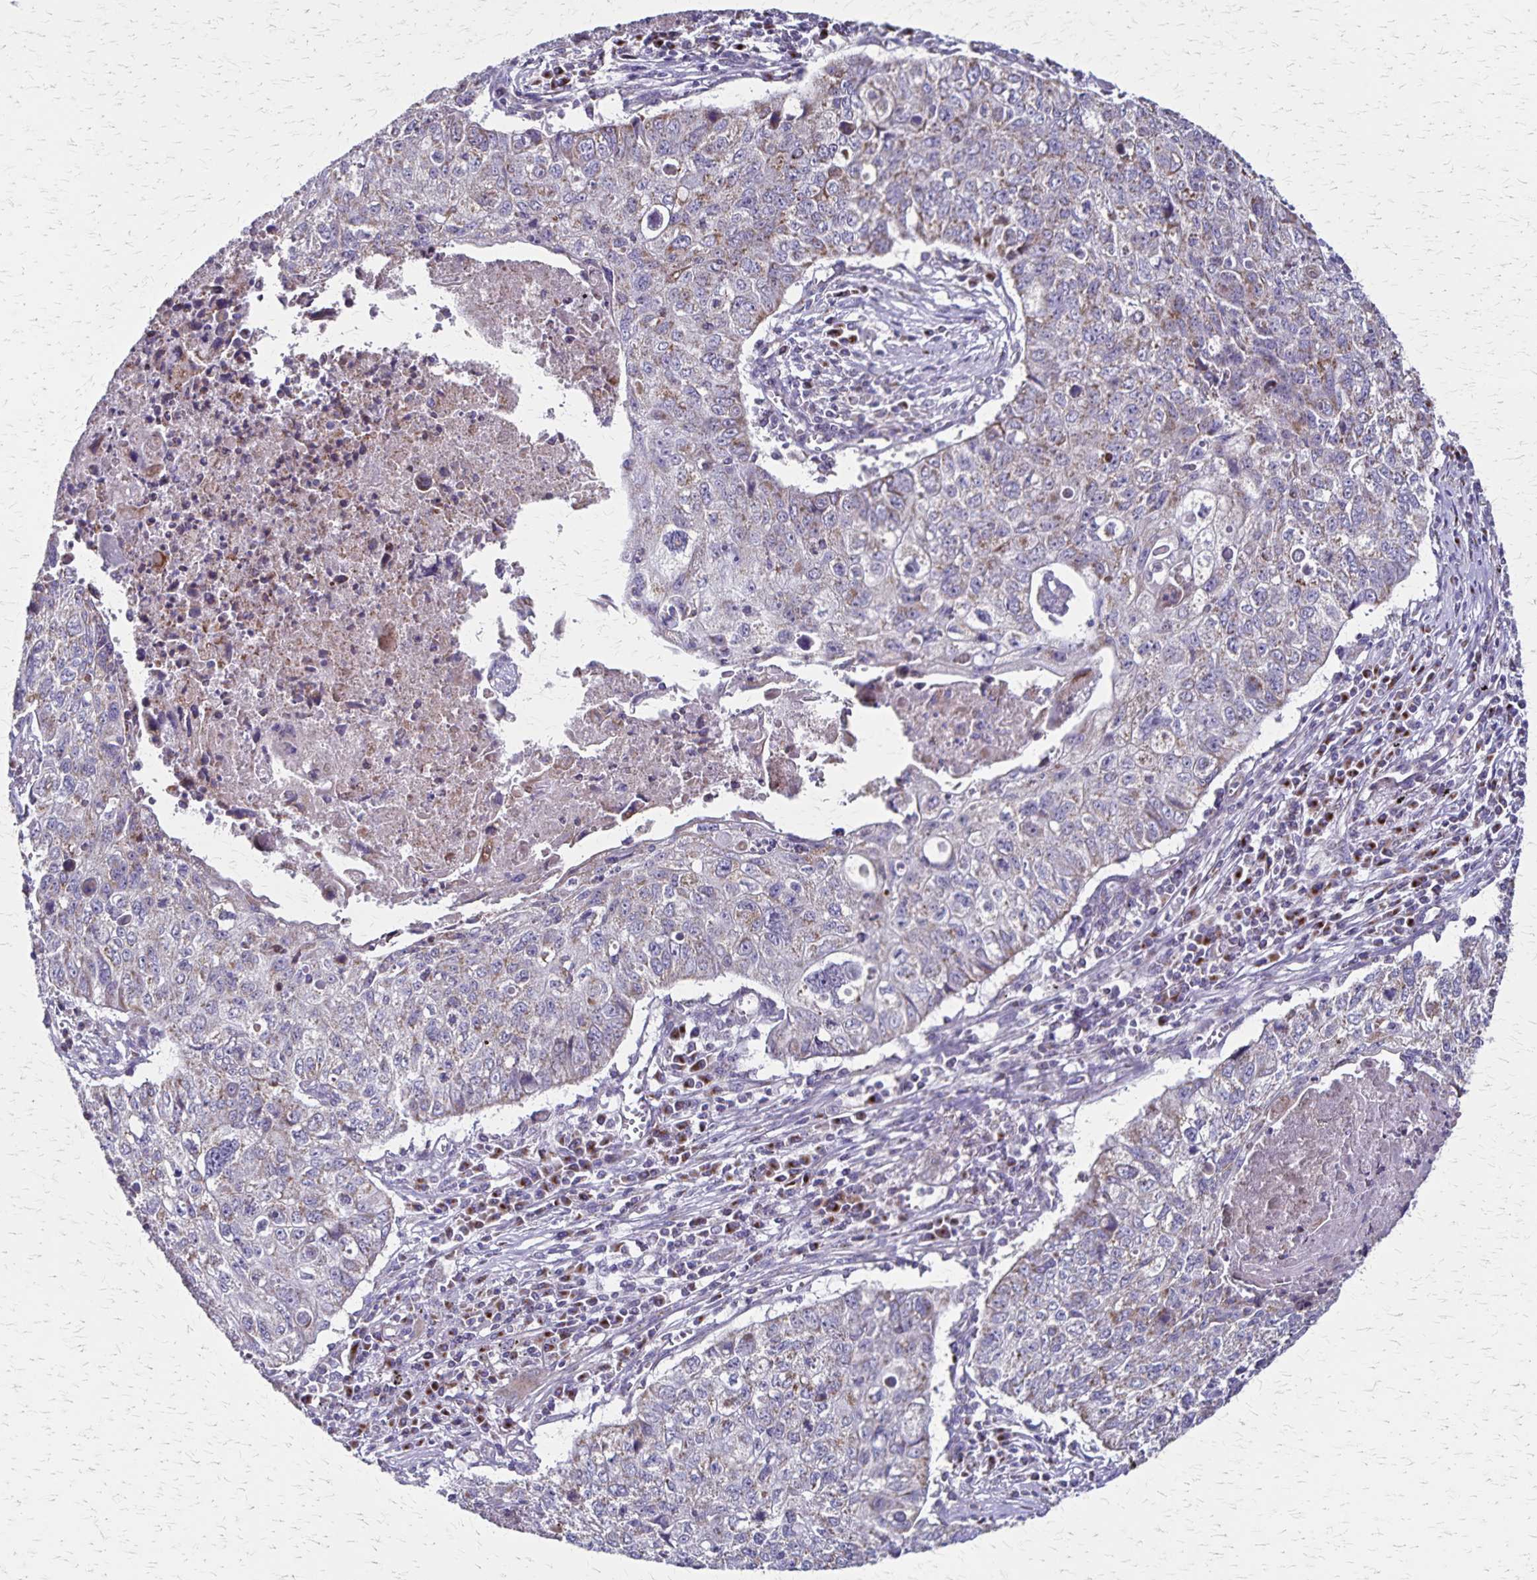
{"staining": {"intensity": "weak", "quantity": "25%-75%", "location": "cytoplasmic/membranous"}, "tissue": "lung cancer", "cell_type": "Tumor cells", "image_type": "cancer", "snomed": [{"axis": "morphology", "description": "Normal morphology"}, {"axis": "morphology", "description": "Aneuploidy"}, {"axis": "morphology", "description": "Squamous cell carcinoma, NOS"}, {"axis": "topography", "description": "Lymph node"}, {"axis": "topography", "description": "Lung"}], "caption": "This histopathology image demonstrates lung squamous cell carcinoma stained with immunohistochemistry (IHC) to label a protein in brown. The cytoplasmic/membranous of tumor cells show weak positivity for the protein. Nuclei are counter-stained blue.", "gene": "NFS1", "patient": {"sex": "female", "age": 76}}